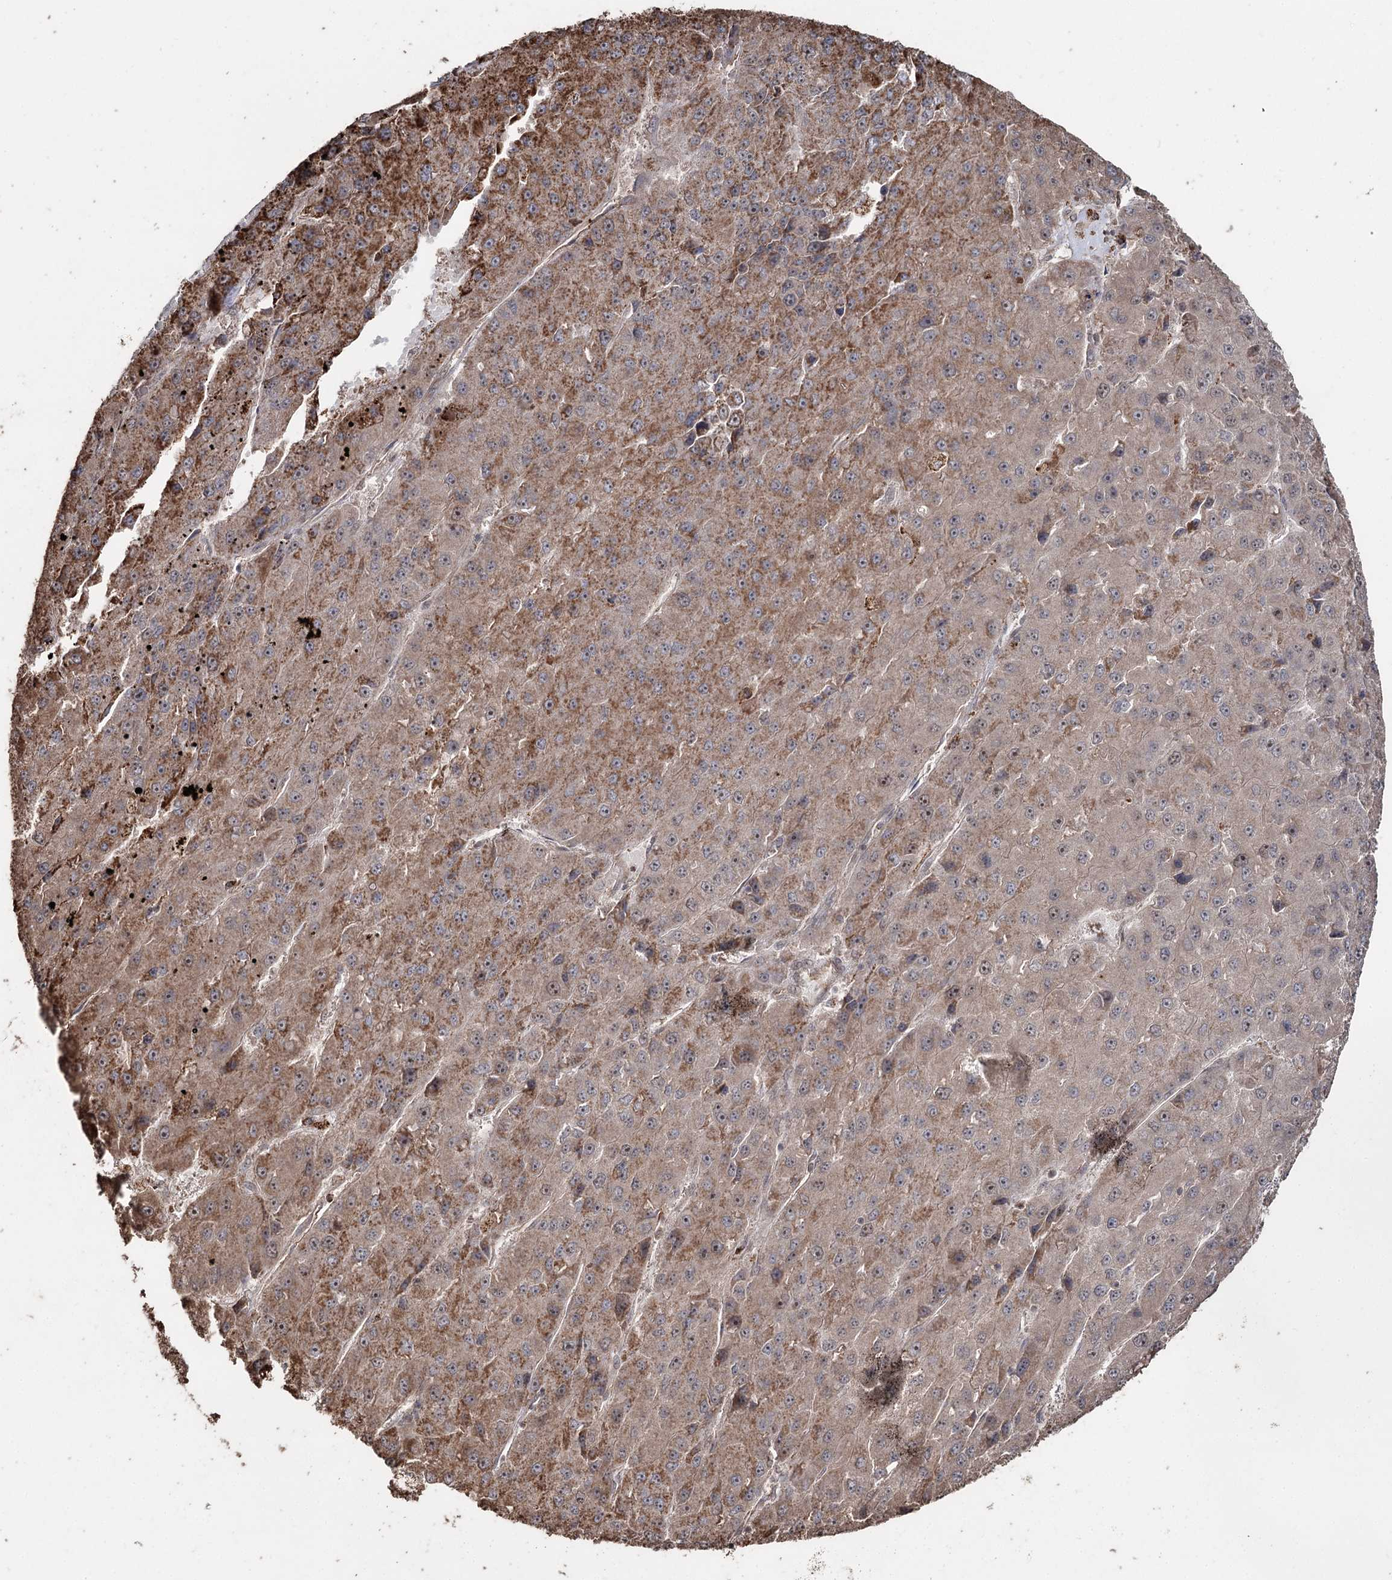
{"staining": {"intensity": "moderate", "quantity": ">75%", "location": "cytoplasmic/membranous"}, "tissue": "liver cancer", "cell_type": "Tumor cells", "image_type": "cancer", "snomed": [{"axis": "morphology", "description": "Carcinoma, Hepatocellular, NOS"}, {"axis": "topography", "description": "Liver"}], "caption": "A micrograph showing moderate cytoplasmic/membranous expression in approximately >75% of tumor cells in liver cancer, as visualized by brown immunohistochemical staining.", "gene": "SLF2", "patient": {"sex": "female", "age": 73}}